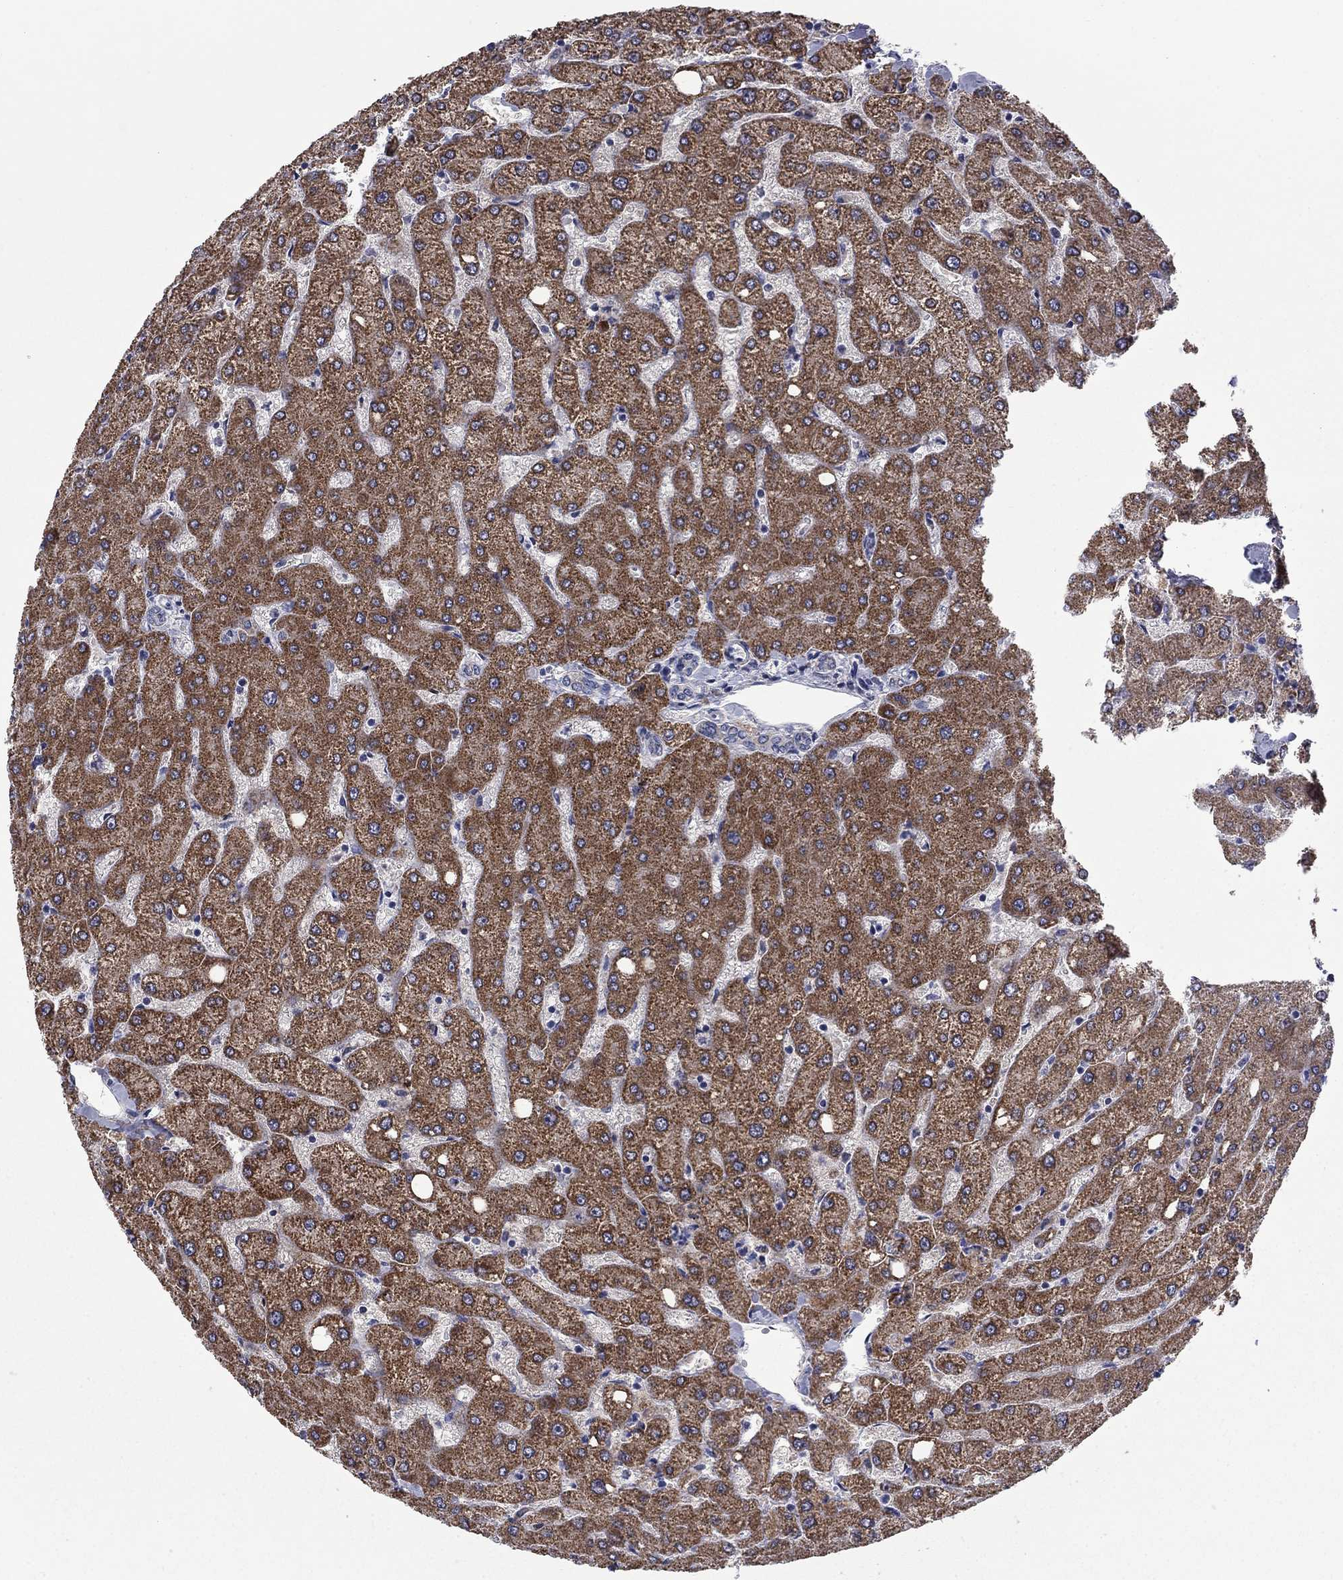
{"staining": {"intensity": "negative", "quantity": "none", "location": "none"}, "tissue": "liver", "cell_type": "Cholangiocytes", "image_type": "normal", "snomed": [{"axis": "morphology", "description": "Normal tissue, NOS"}, {"axis": "topography", "description": "Liver"}], "caption": "A histopathology image of human liver is negative for staining in cholangiocytes. (Stains: DAB (3,3'-diaminobenzidine) immunohistochemistry with hematoxylin counter stain, Microscopy: brightfield microscopy at high magnification).", "gene": "FRK", "patient": {"sex": "female", "age": 54}}